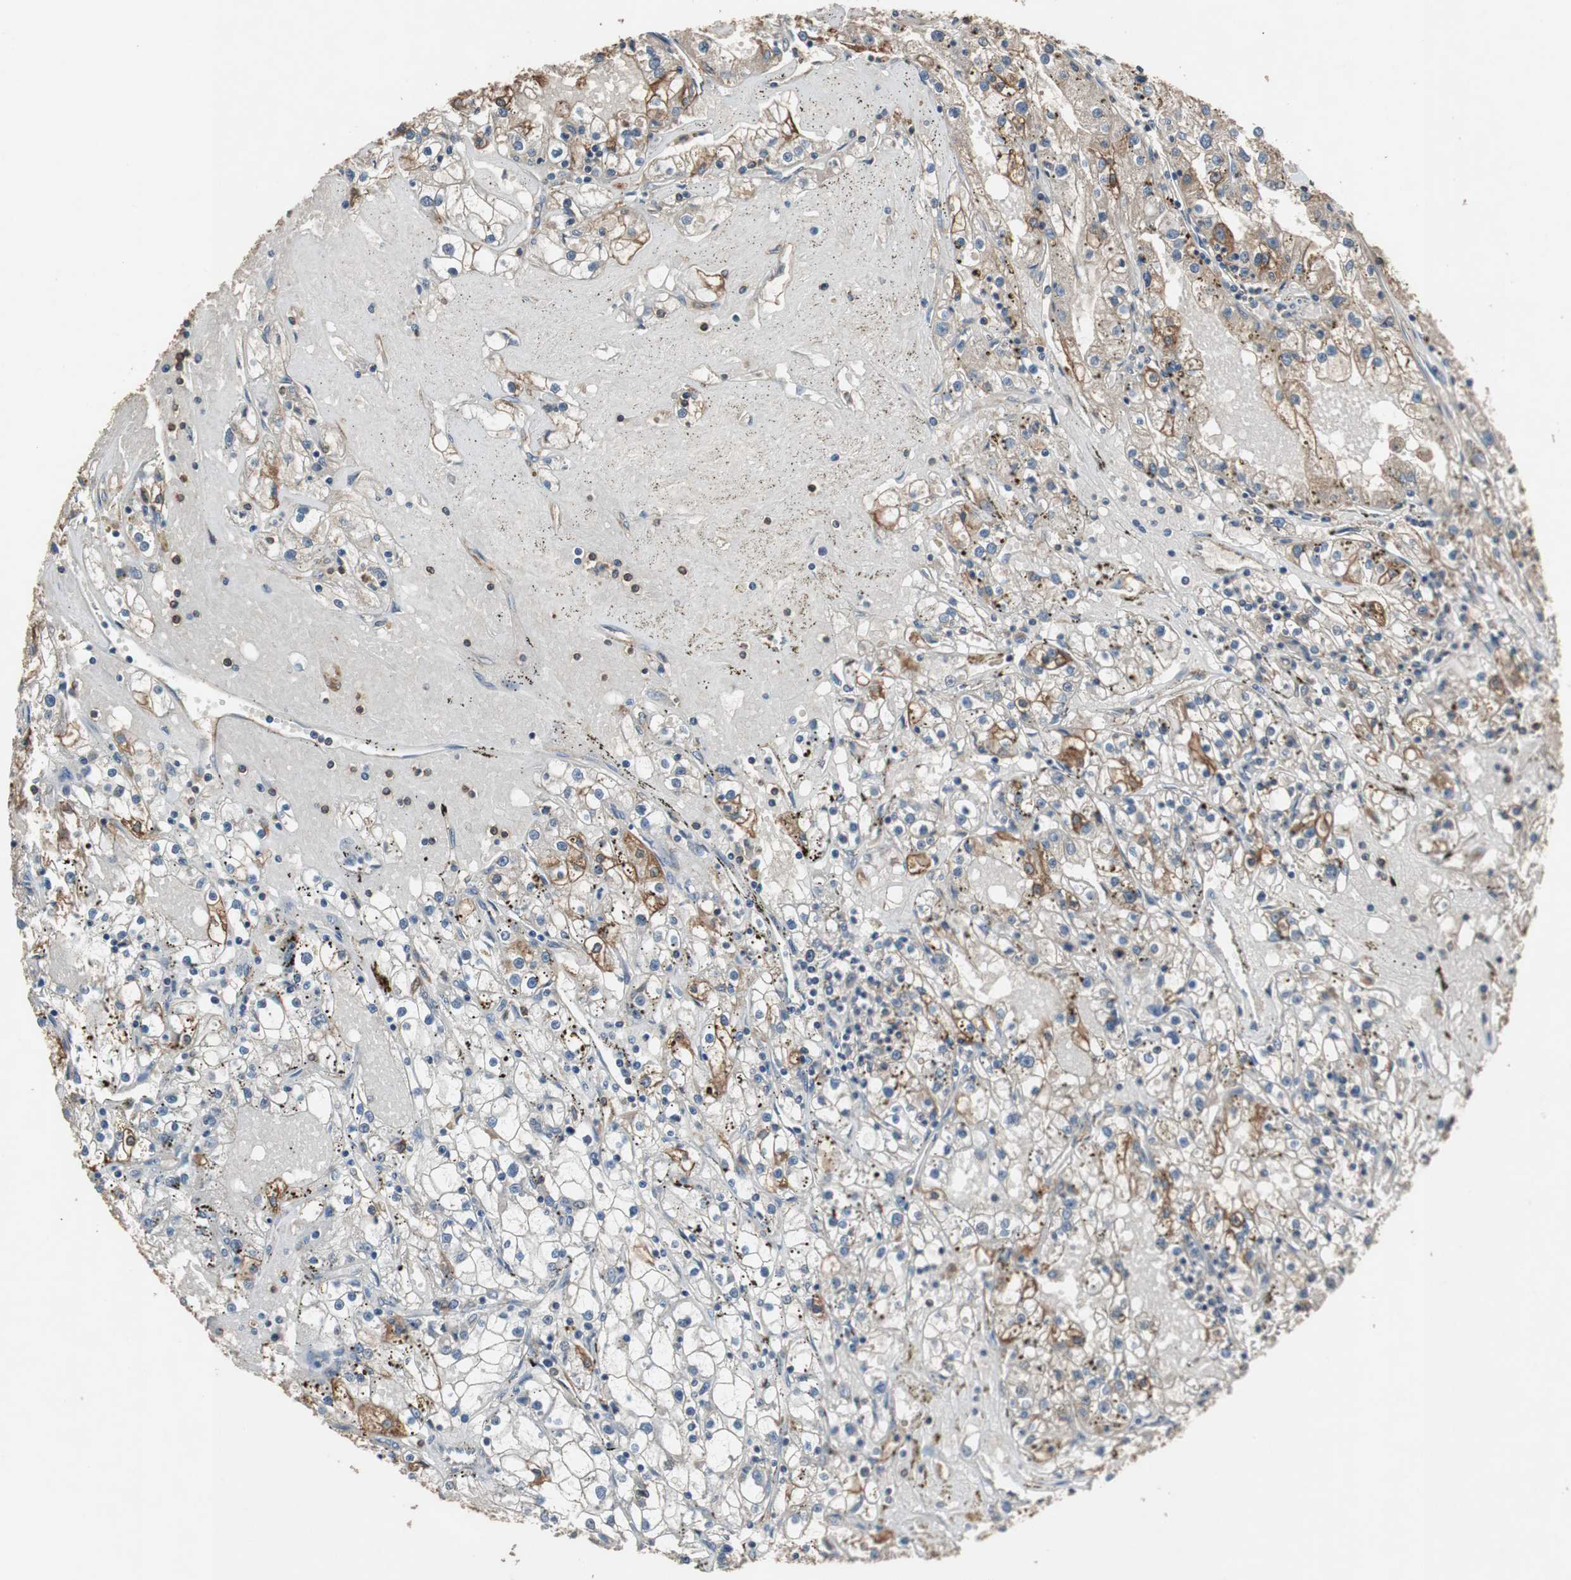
{"staining": {"intensity": "moderate", "quantity": "25%-75%", "location": "cytoplasmic/membranous"}, "tissue": "renal cancer", "cell_type": "Tumor cells", "image_type": "cancer", "snomed": [{"axis": "morphology", "description": "Adenocarcinoma, NOS"}, {"axis": "topography", "description": "Kidney"}], "caption": "An image of human adenocarcinoma (renal) stained for a protein demonstrates moderate cytoplasmic/membranous brown staining in tumor cells. Immunohistochemistry (ihc) stains the protein of interest in brown and the nuclei are stained blue.", "gene": "TNFRSF14", "patient": {"sex": "male", "age": 56}}